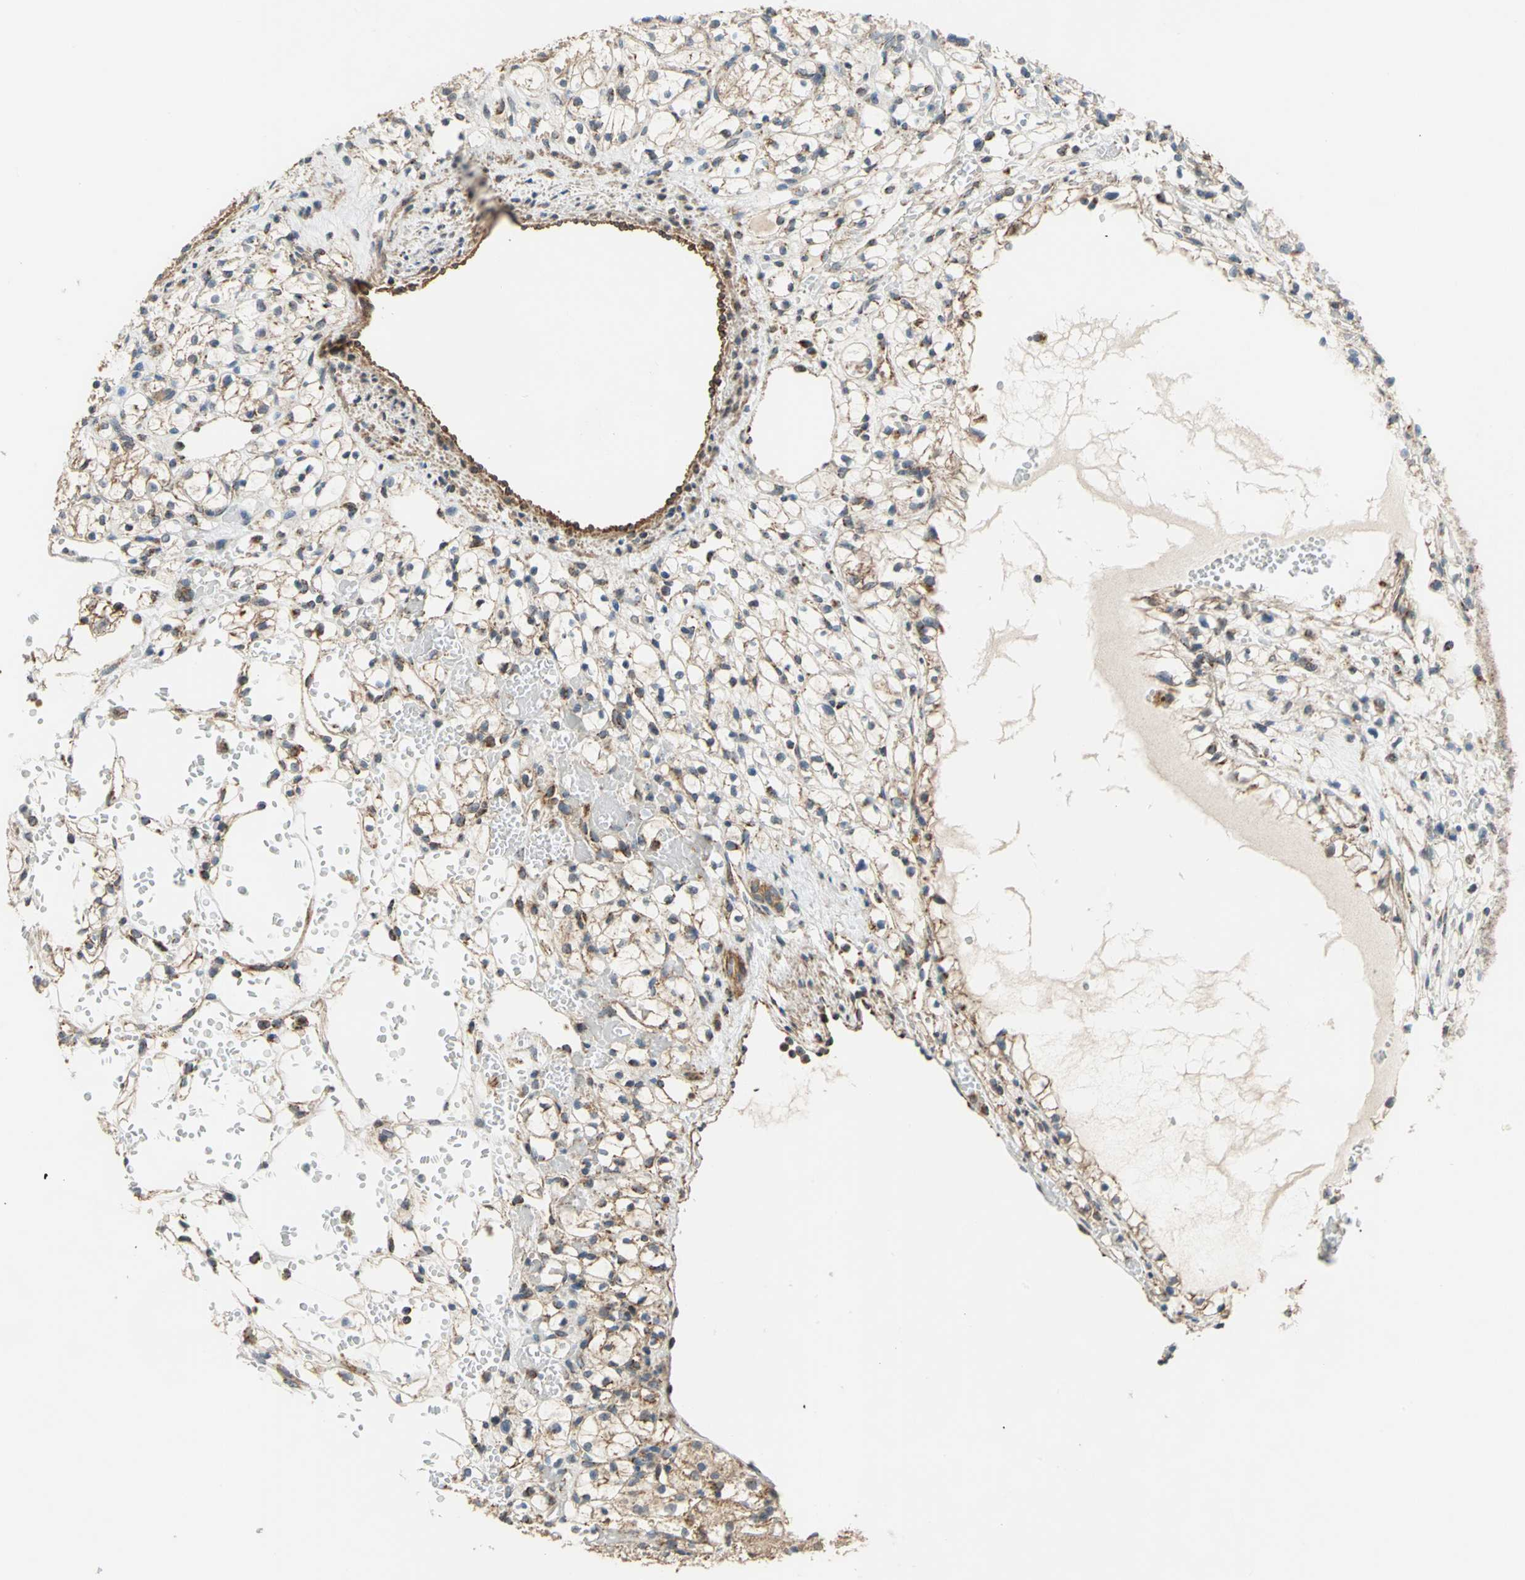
{"staining": {"intensity": "moderate", "quantity": "25%-75%", "location": "cytoplasmic/membranous"}, "tissue": "renal cancer", "cell_type": "Tumor cells", "image_type": "cancer", "snomed": [{"axis": "morphology", "description": "Adenocarcinoma, NOS"}, {"axis": "topography", "description": "Kidney"}], "caption": "Immunohistochemistry micrograph of neoplastic tissue: renal cancer (adenocarcinoma) stained using immunohistochemistry (IHC) demonstrates medium levels of moderate protein expression localized specifically in the cytoplasmic/membranous of tumor cells, appearing as a cytoplasmic/membranous brown color.", "gene": "MRPS22", "patient": {"sex": "female", "age": 60}}